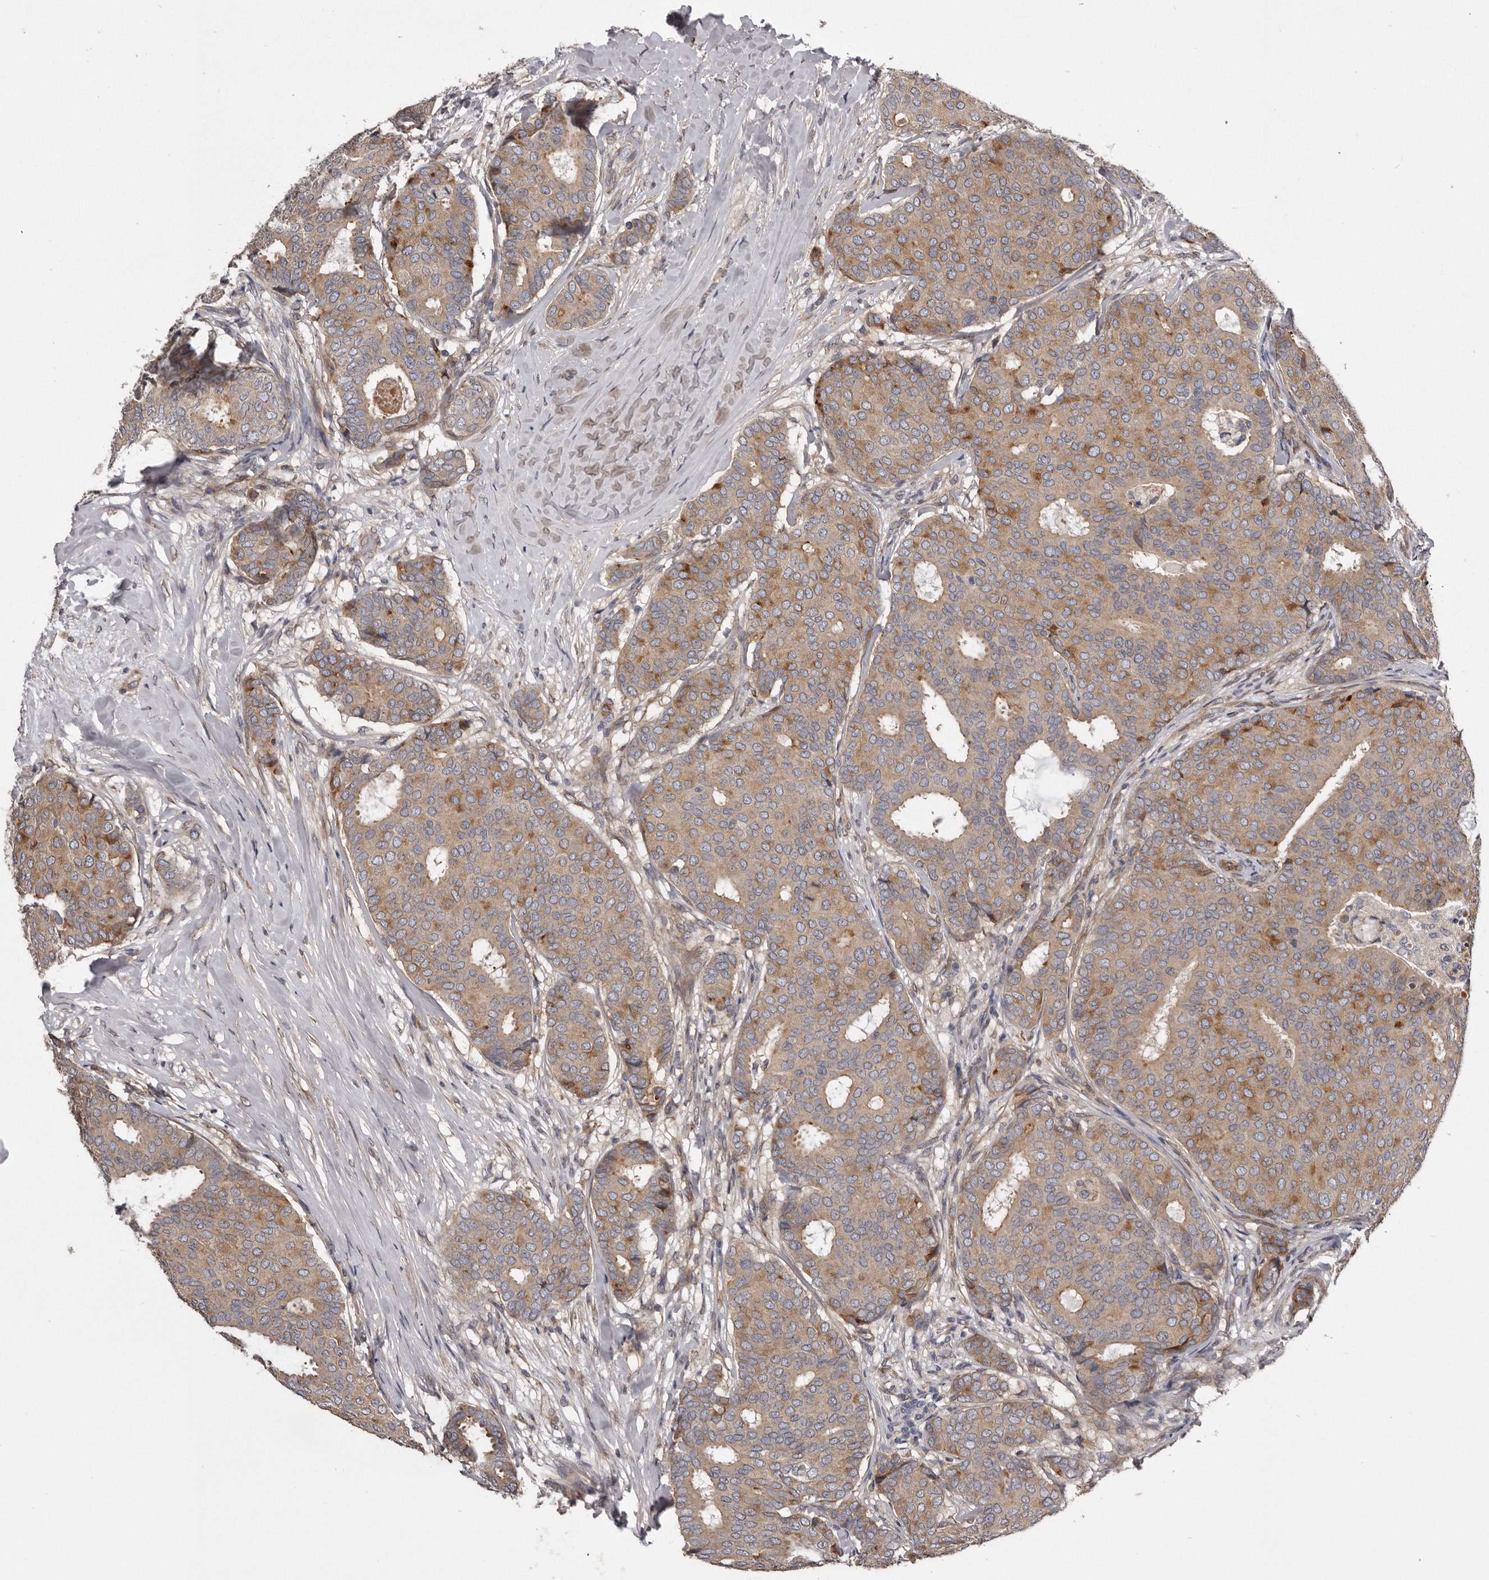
{"staining": {"intensity": "moderate", "quantity": ">75%", "location": "cytoplasmic/membranous"}, "tissue": "breast cancer", "cell_type": "Tumor cells", "image_type": "cancer", "snomed": [{"axis": "morphology", "description": "Duct carcinoma"}, {"axis": "topography", "description": "Breast"}], "caption": "Human breast cancer (infiltrating ductal carcinoma) stained for a protein (brown) displays moderate cytoplasmic/membranous positive expression in about >75% of tumor cells.", "gene": "ARMCX1", "patient": {"sex": "female", "age": 75}}